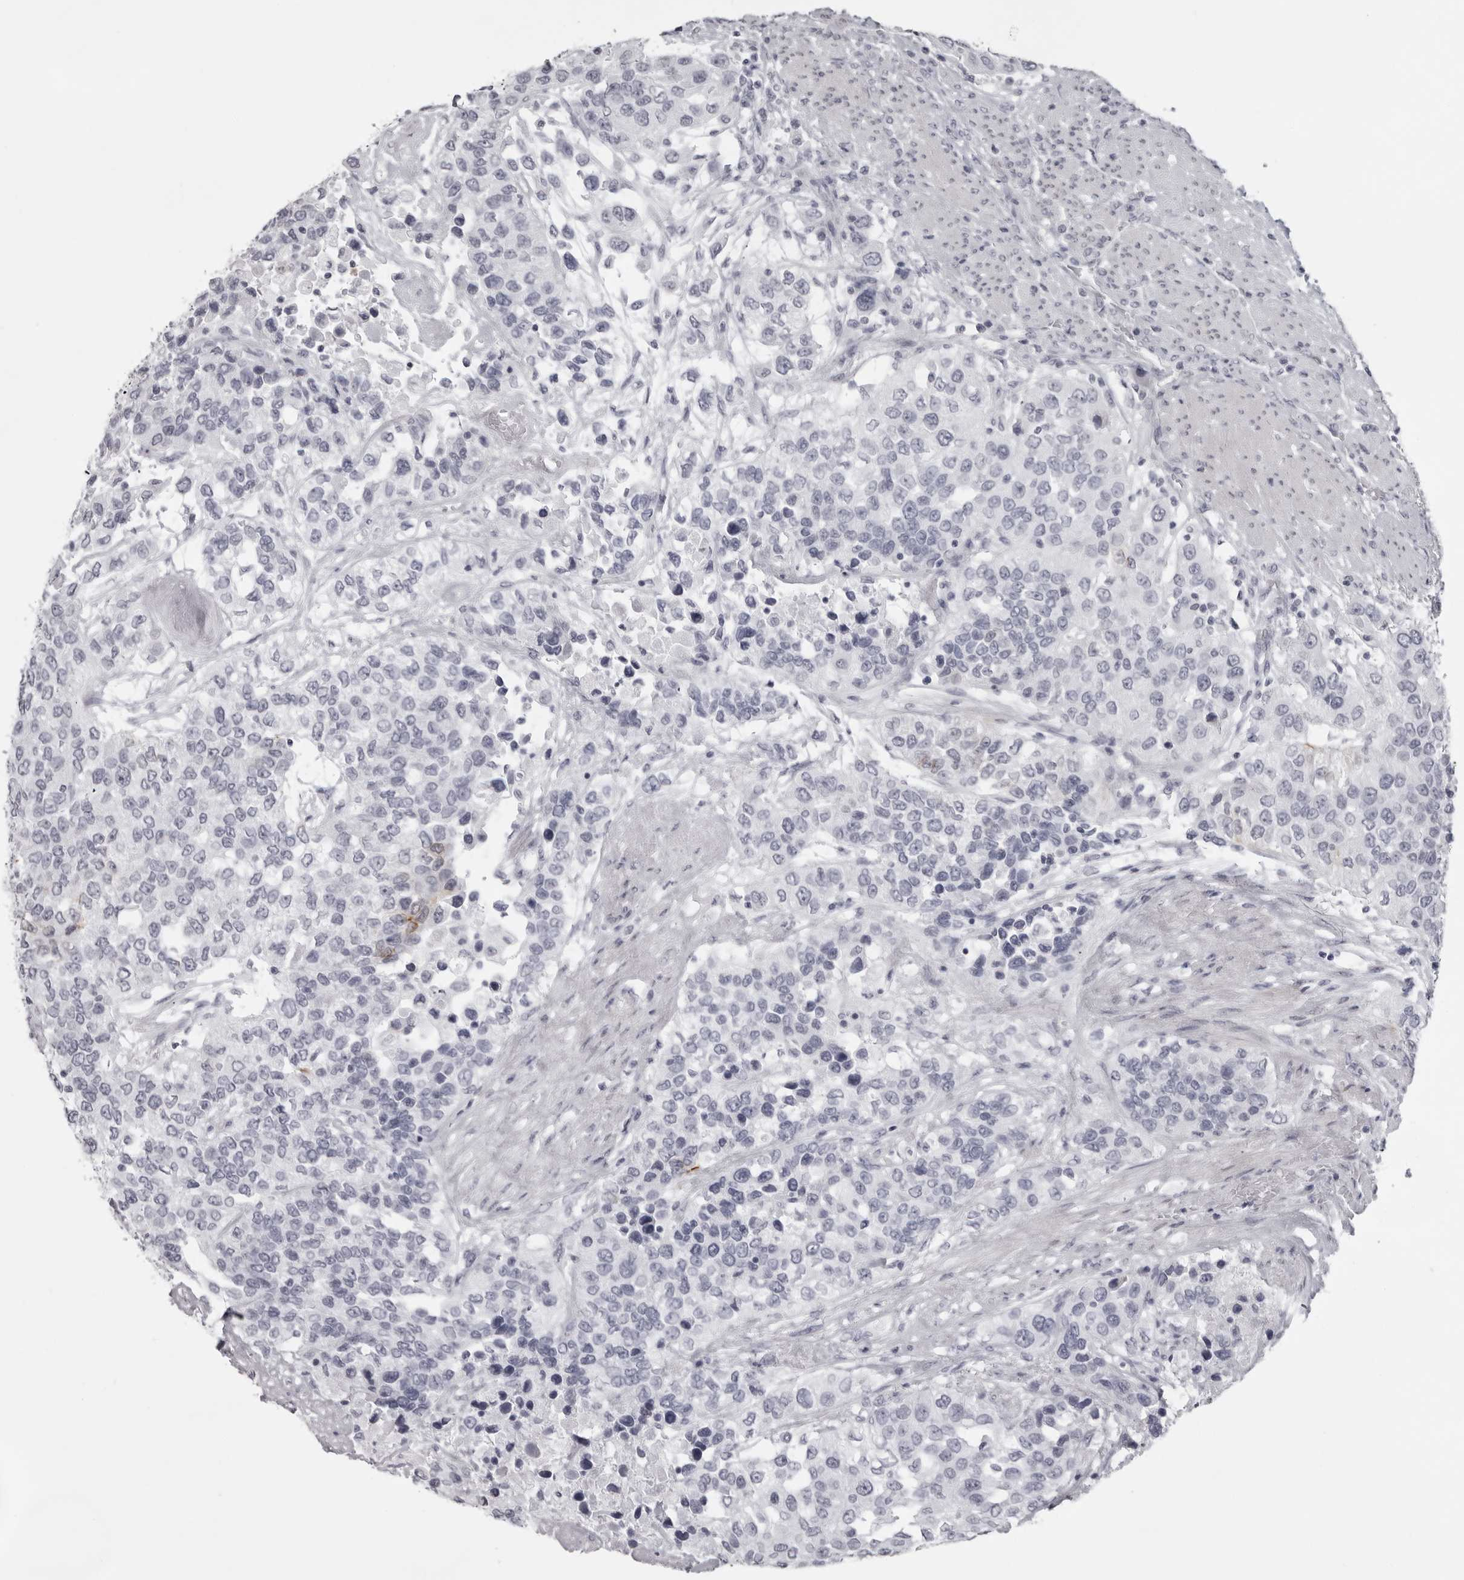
{"staining": {"intensity": "moderate", "quantity": "<25%", "location": "cytoplasmic/membranous"}, "tissue": "urothelial cancer", "cell_type": "Tumor cells", "image_type": "cancer", "snomed": [{"axis": "morphology", "description": "Urothelial carcinoma, High grade"}, {"axis": "topography", "description": "Urinary bladder"}], "caption": "High-grade urothelial carcinoma stained for a protein exhibits moderate cytoplasmic/membranous positivity in tumor cells.", "gene": "NUDT18", "patient": {"sex": "female", "age": 80}}